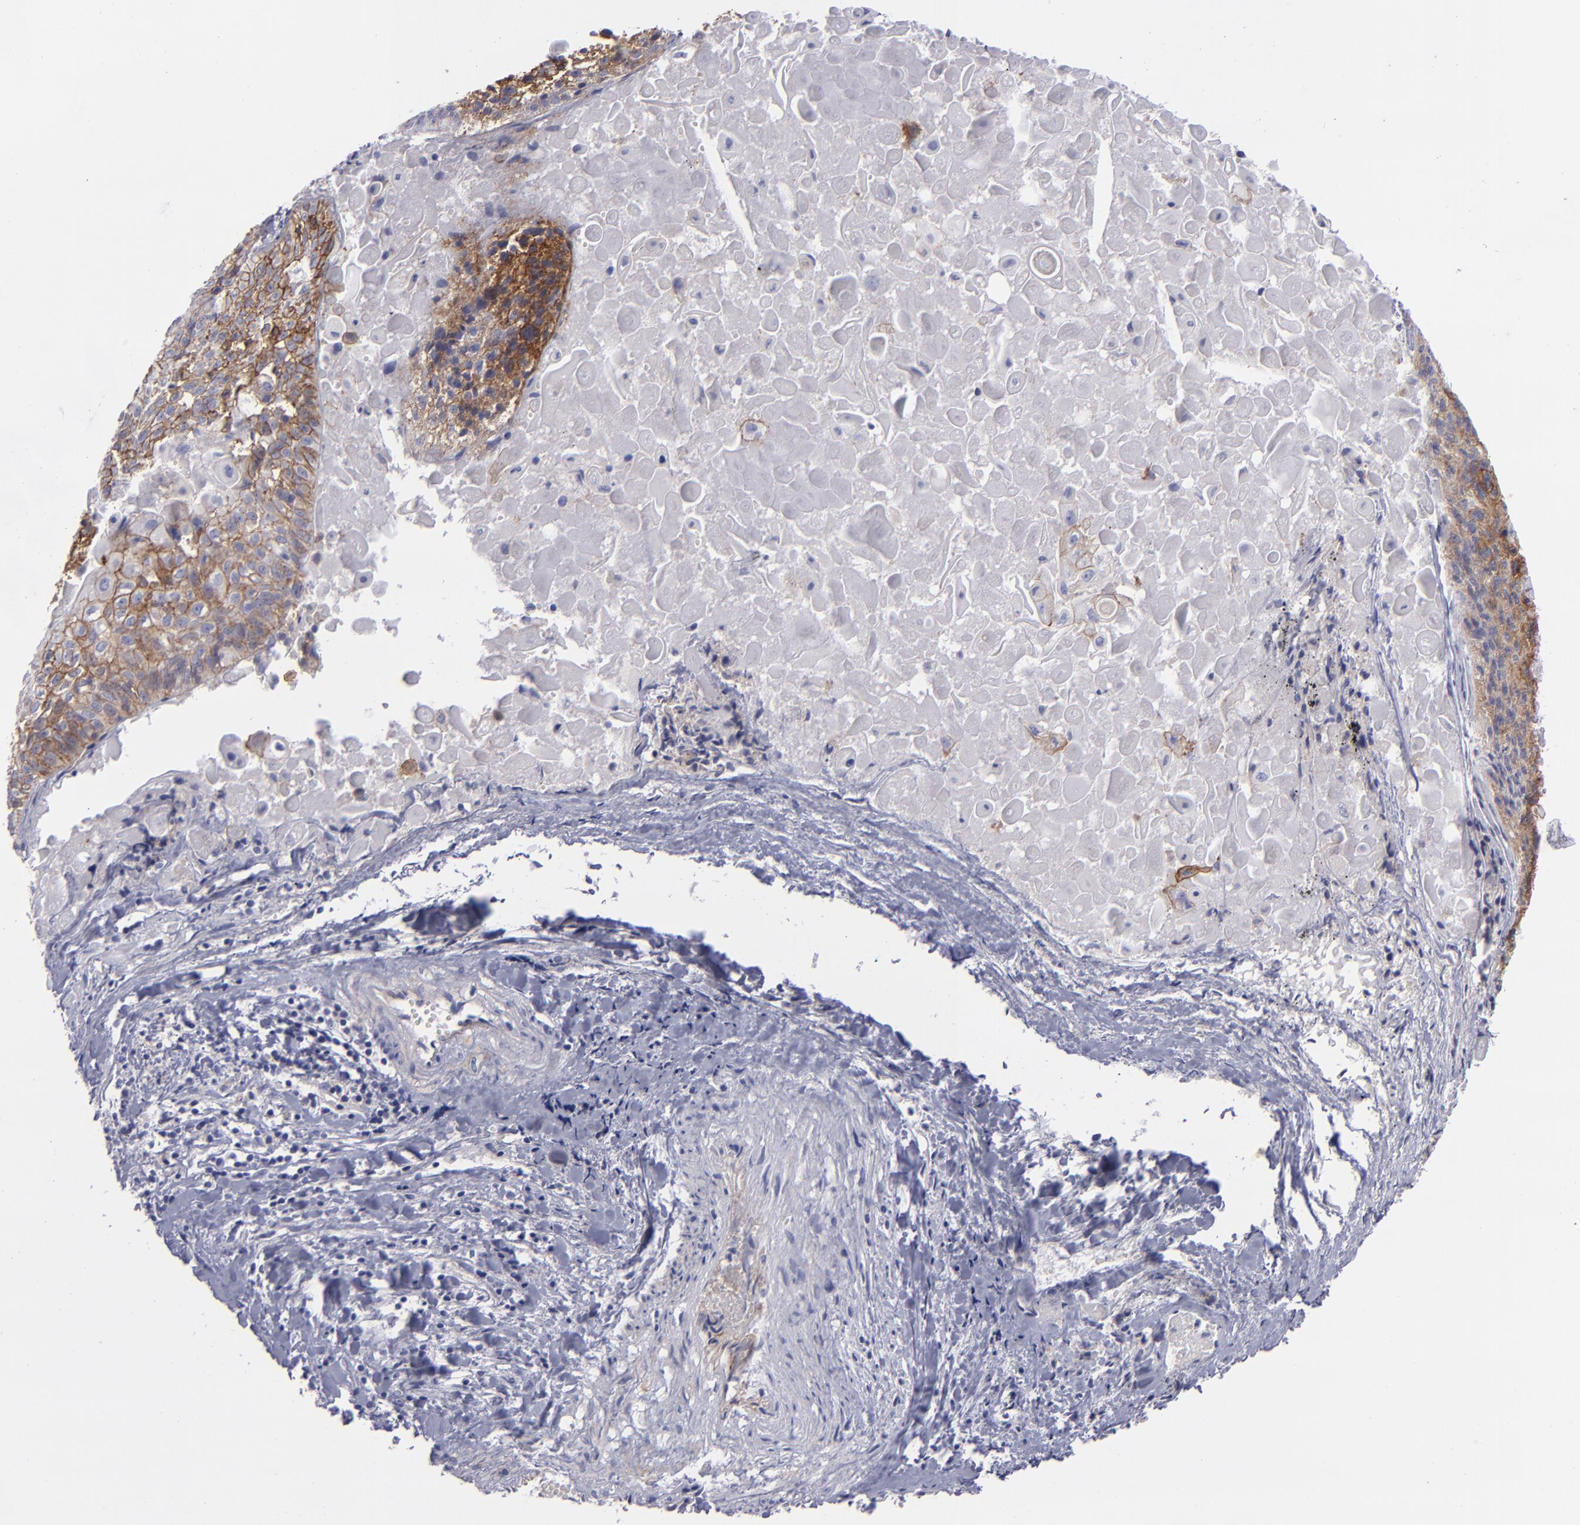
{"staining": {"intensity": "moderate", "quantity": "25%-75%", "location": "cytoplasmic/membranous"}, "tissue": "lung cancer", "cell_type": "Tumor cells", "image_type": "cancer", "snomed": [{"axis": "morphology", "description": "Adenocarcinoma, NOS"}, {"axis": "topography", "description": "Lung"}], "caption": "A medium amount of moderate cytoplasmic/membranous staining is seen in approximately 25%-75% of tumor cells in lung adenocarcinoma tissue. The protein is stained brown, and the nuclei are stained in blue (DAB IHC with brightfield microscopy, high magnification).", "gene": "BSG", "patient": {"sex": "male", "age": 60}}